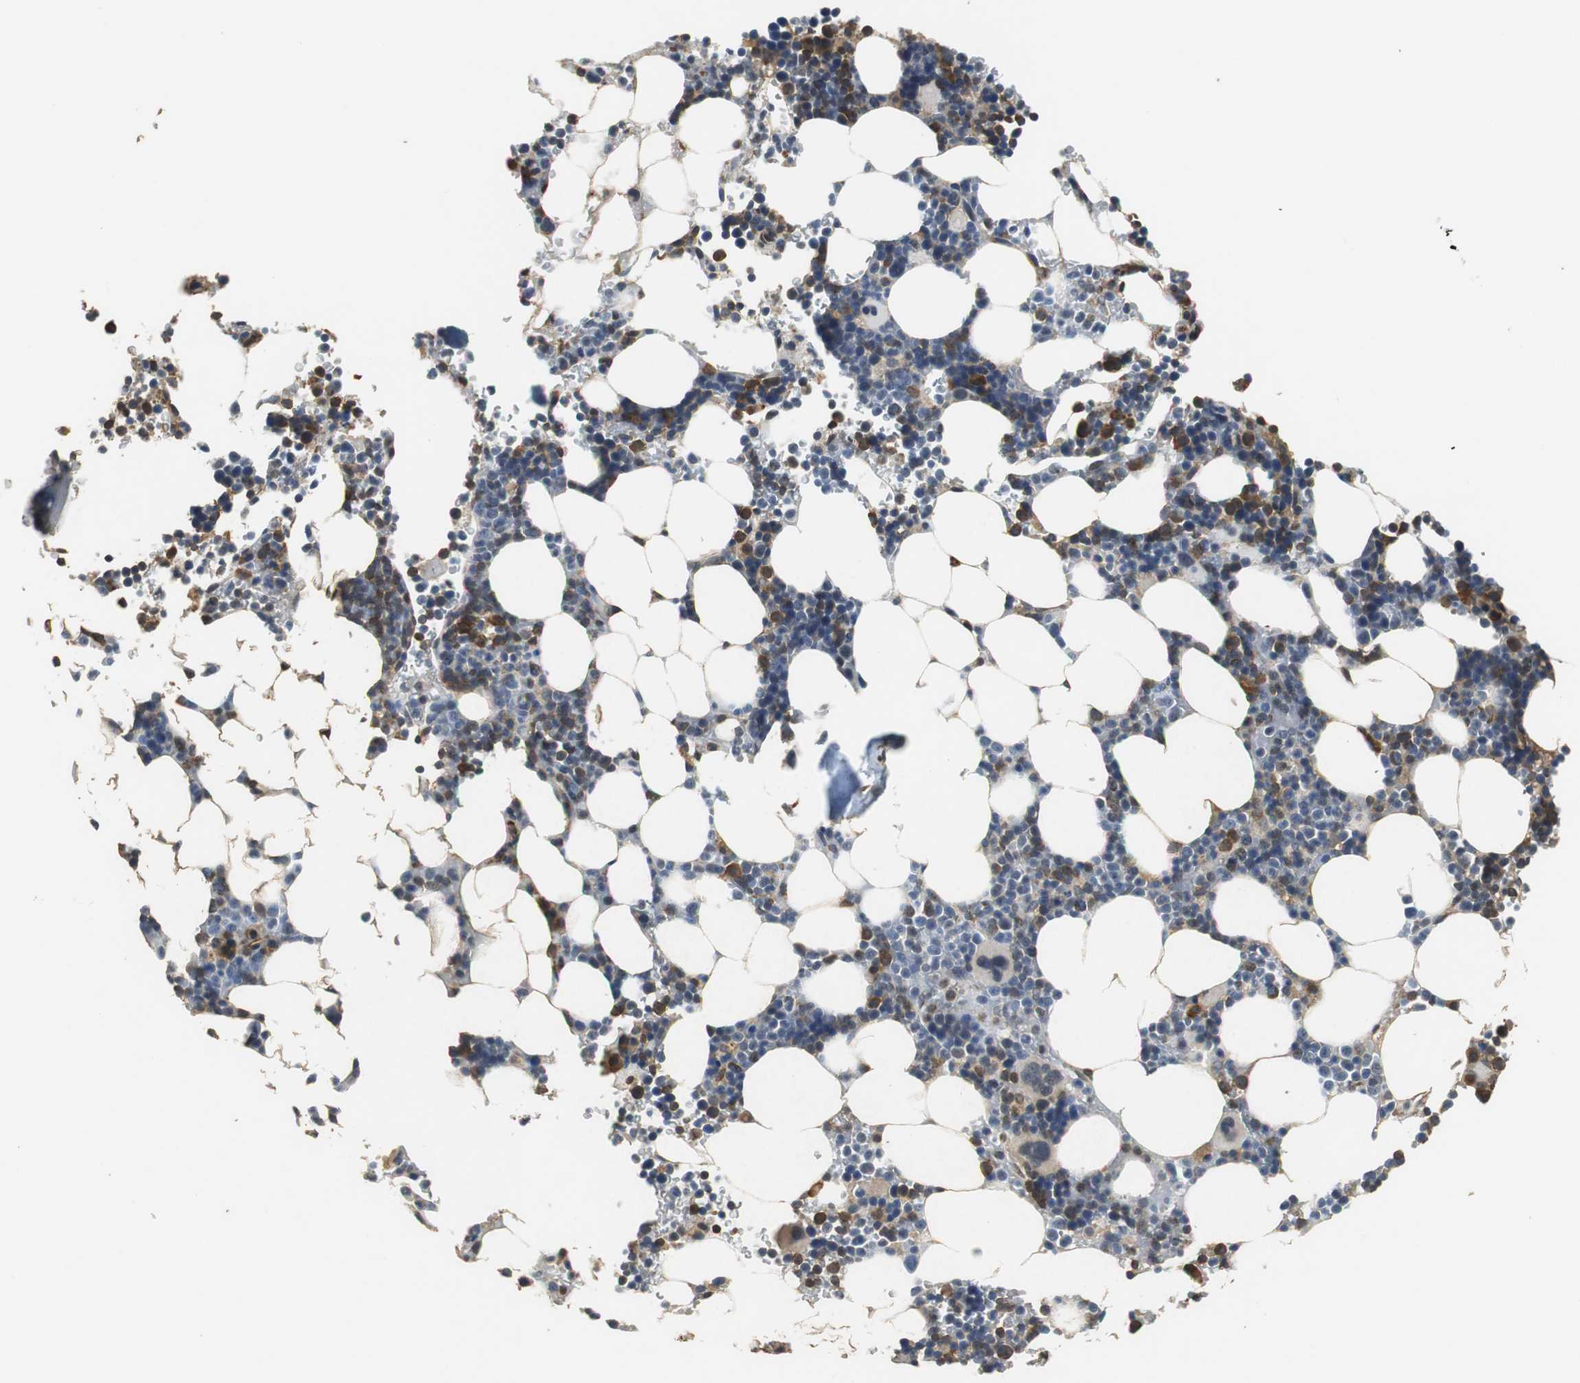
{"staining": {"intensity": "moderate", "quantity": "25%-75%", "location": "cytoplasmic/membranous"}, "tissue": "bone marrow", "cell_type": "Hematopoietic cells", "image_type": "normal", "snomed": [{"axis": "morphology", "description": "Normal tissue, NOS"}, {"axis": "topography", "description": "Bone marrow"}], "caption": "An immunohistochemistry (IHC) micrograph of benign tissue is shown. Protein staining in brown highlights moderate cytoplasmic/membranous positivity in bone marrow within hematopoietic cells.", "gene": "UBQLN2", "patient": {"sex": "female", "age": 73}}